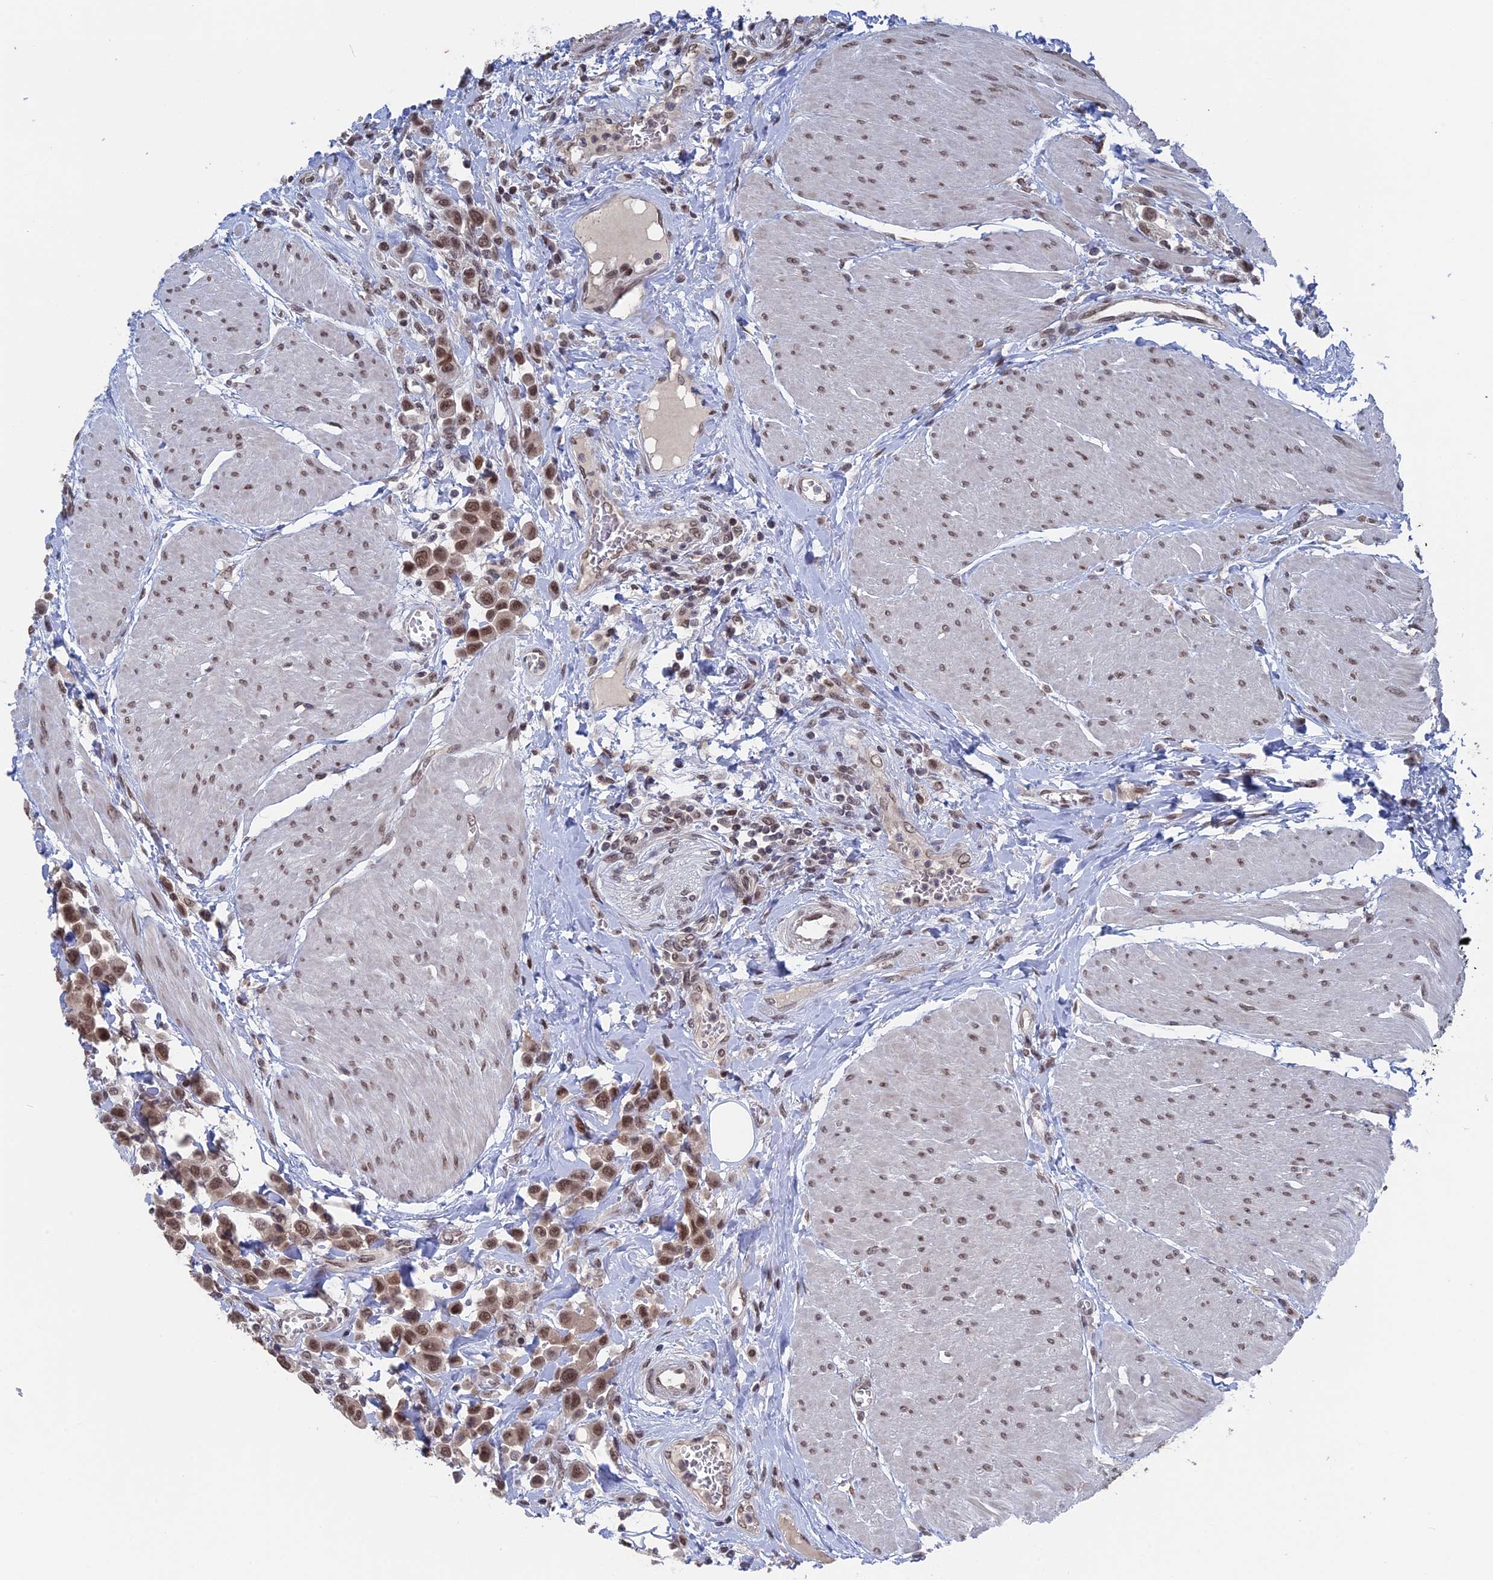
{"staining": {"intensity": "moderate", "quantity": ">75%", "location": "nuclear"}, "tissue": "urothelial cancer", "cell_type": "Tumor cells", "image_type": "cancer", "snomed": [{"axis": "morphology", "description": "Urothelial carcinoma, High grade"}, {"axis": "topography", "description": "Urinary bladder"}], "caption": "The image shows immunohistochemical staining of urothelial cancer. There is moderate nuclear positivity is seen in about >75% of tumor cells. The staining was performed using DAB (3,3'-diaminobenzidine) to visualize the protein expression in brown, while the nuclei were stained in blue with hematoxylin (Magnification: 20x).", "gene": "NR2C2AP", "patient": {"sex": "male", "age": 50}}